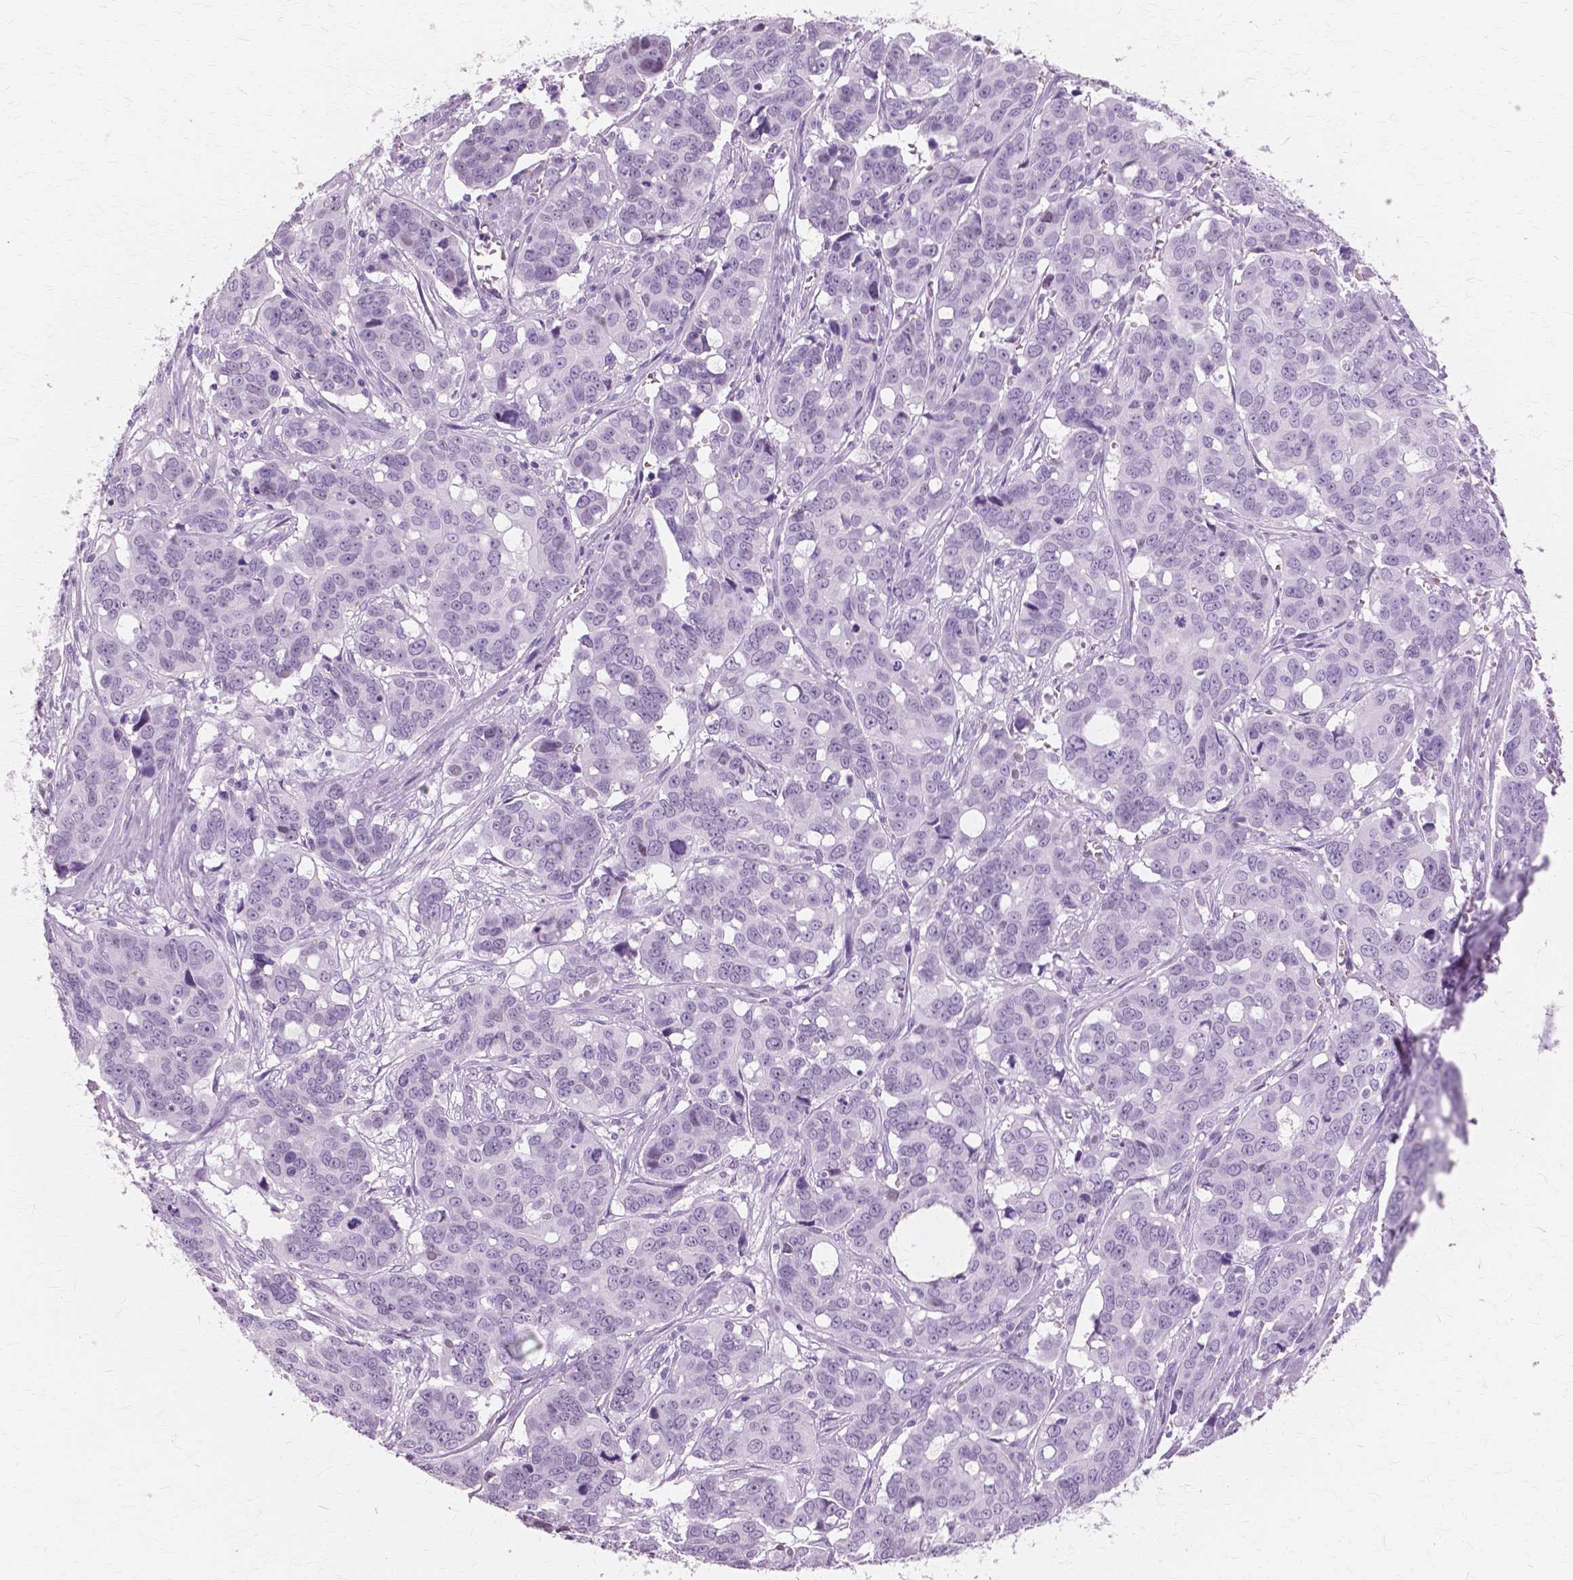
{"staining": {"intensity": "negative", "quantity": "none", "location": "none"}, "tissue": "ovarian cancer", "cell_type": "Tumor cells", "image_type": "cancer", "snomed": [{"axis": "morphology", "description": "Carcinoma, endometroid"}, {"axis": "topography", "description": "Ovary"}], "caption": "A high-resolution image shows immunohistochemistry staining of ovarian endometroid carcinoma, which shows no significant positivity in tumor cells.", "gene": "SFTPD", "patient": {"sex": "female", "age": 78}}